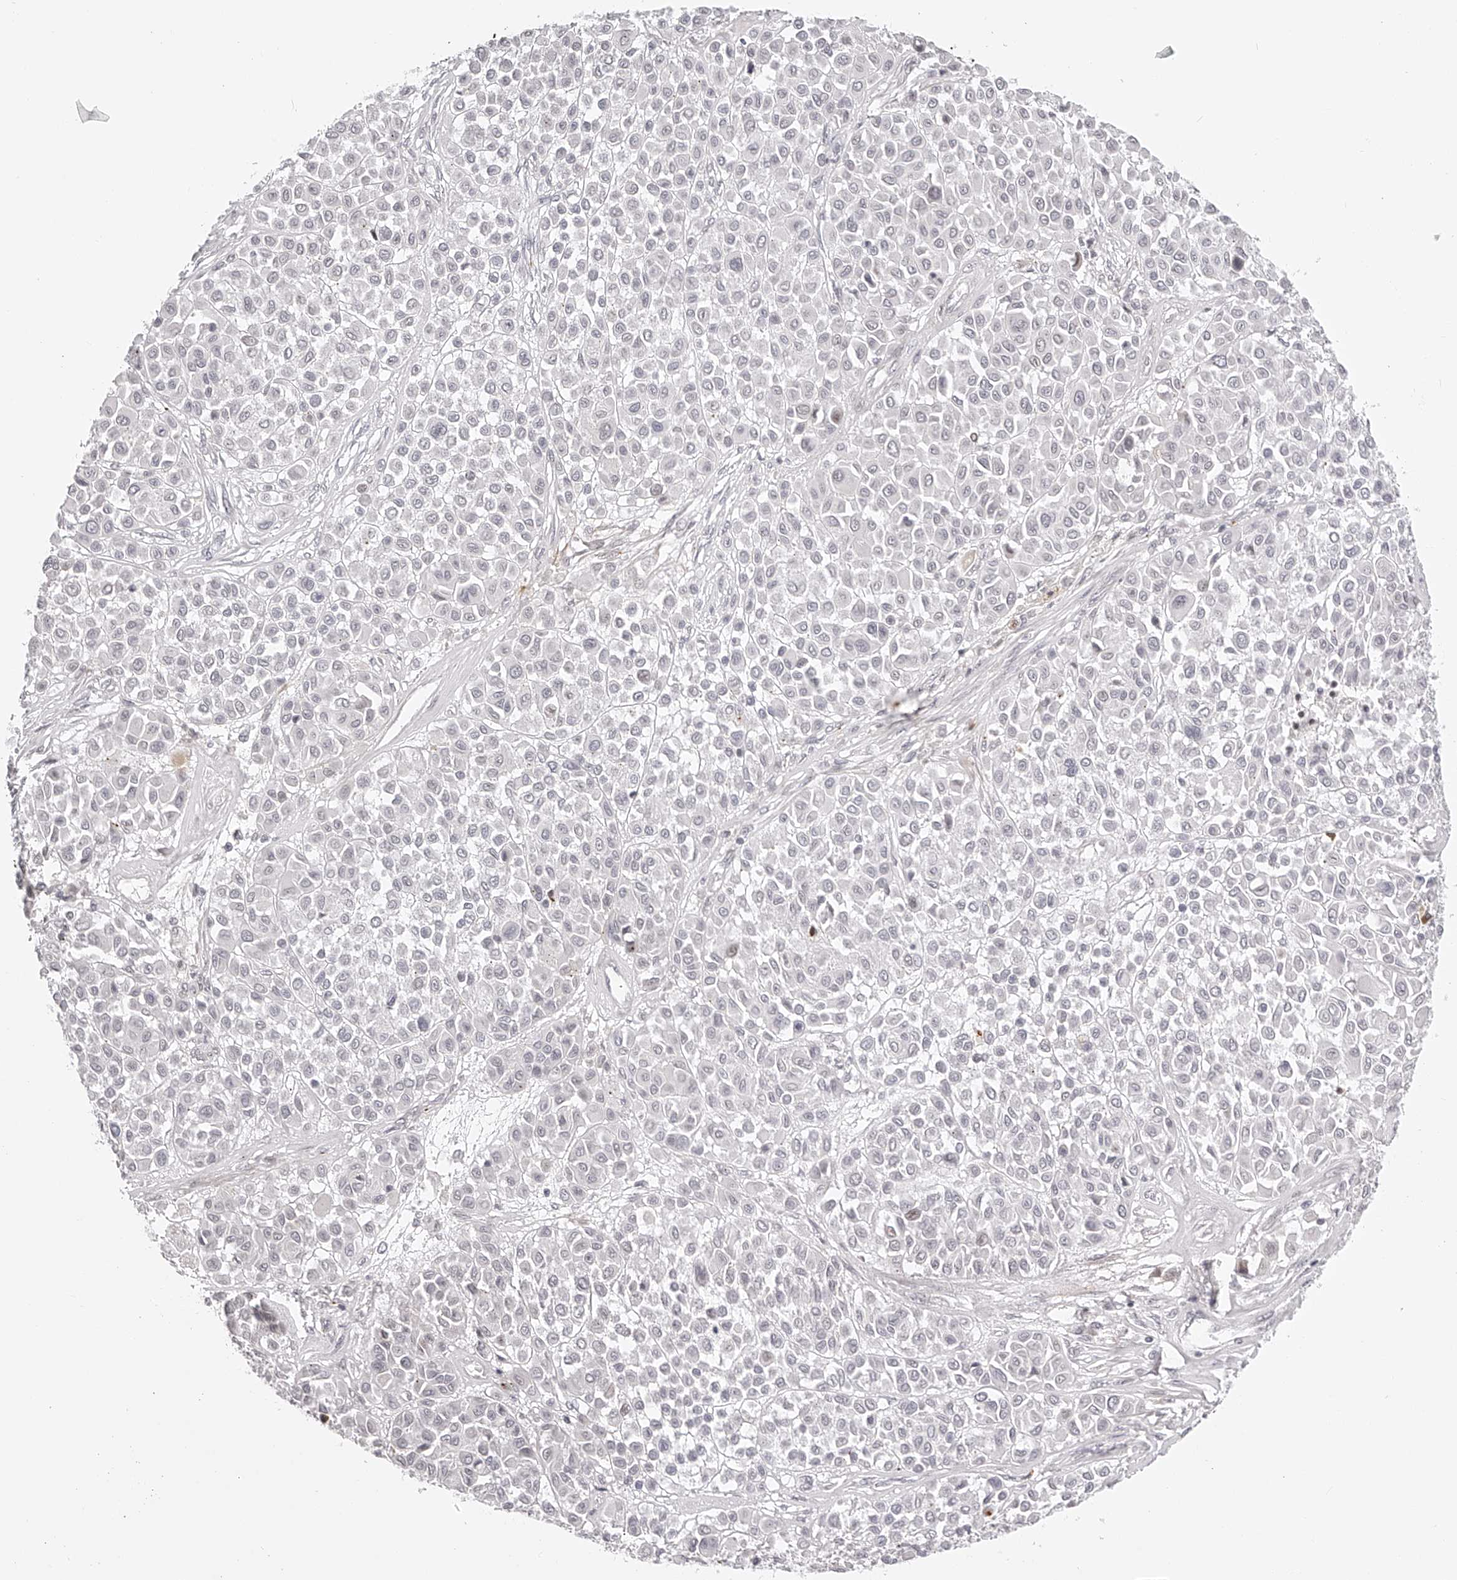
{"staining": {"intensity": "negative", "quantity": "none", "location": "none"}, "tissue": "melanoma", "cell_type": "Tumor cells", "image_type": "cancer", "snomed": [{"axis": "morphology", "description": "Malignant melanoma, Metastatic site"}, {"axis": "topography", "description": "Soft tissue"}], "caption": "DAB immunohistochemical staining of human melanoma reveals no significant expression in tumor cells.", "gene": "PLEKHG1", "patient": {"sex": "male", "age": 41}}